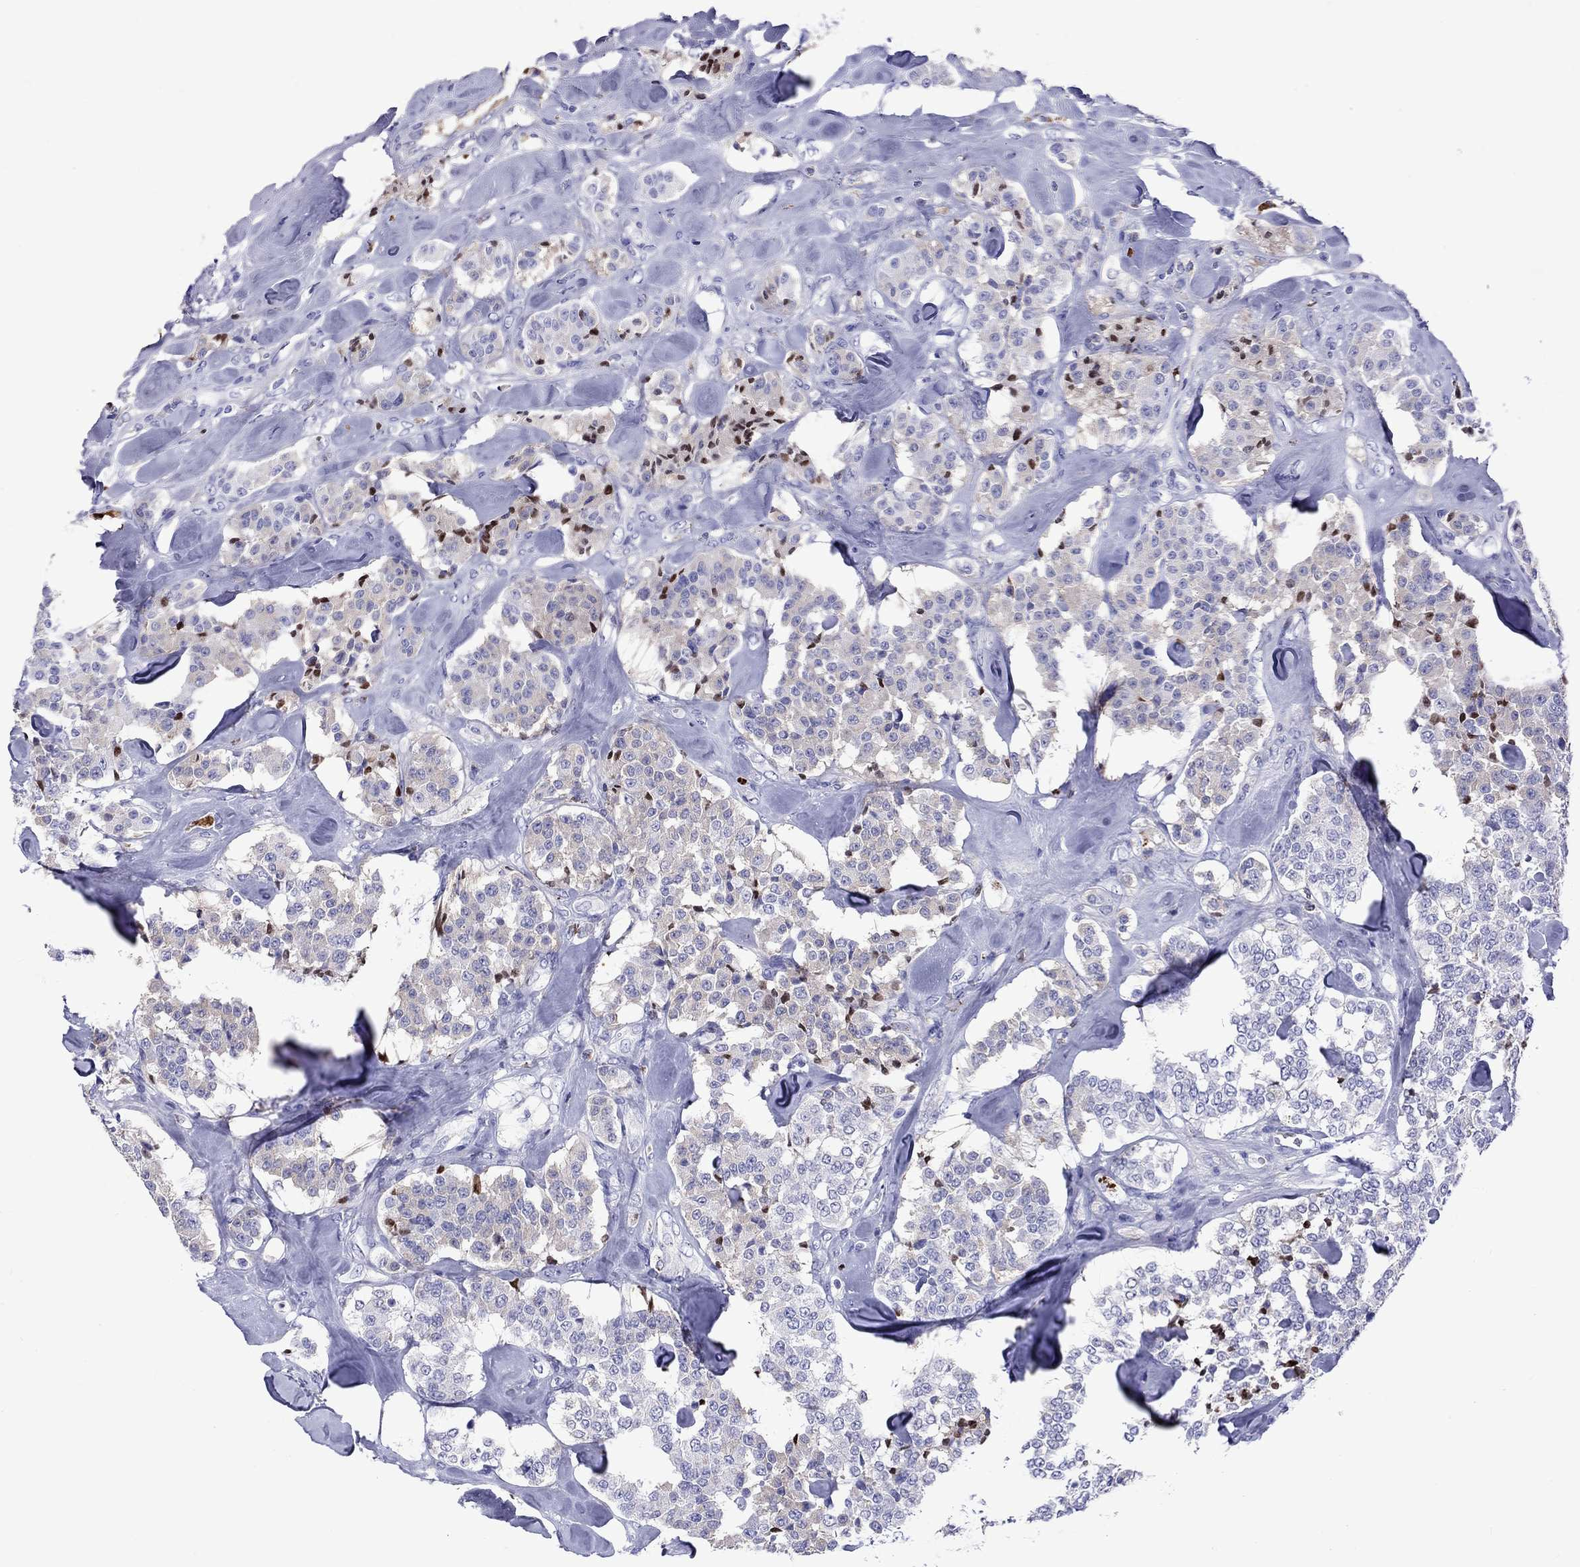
{"staining": {"intensity": "negative", "quantity": "none", "location": "none"}, "tissue": "carcinoid", "cell_type": "Tumor cells", "image_type": "cancer", "snomed": [{"axis": "morphology", "description": "Carcinoid, malignant, NOS"}, {"axis": "topography", "description": "Pancreas"}], "caption": "Immunohistochemistry micrograph of neoplastic tissue: human carcinoid stained with DAB reveals no significant protein staining in tumor cells.", "gene": "SERPINA3", "patient": {"sex": "male", "age": 41}}